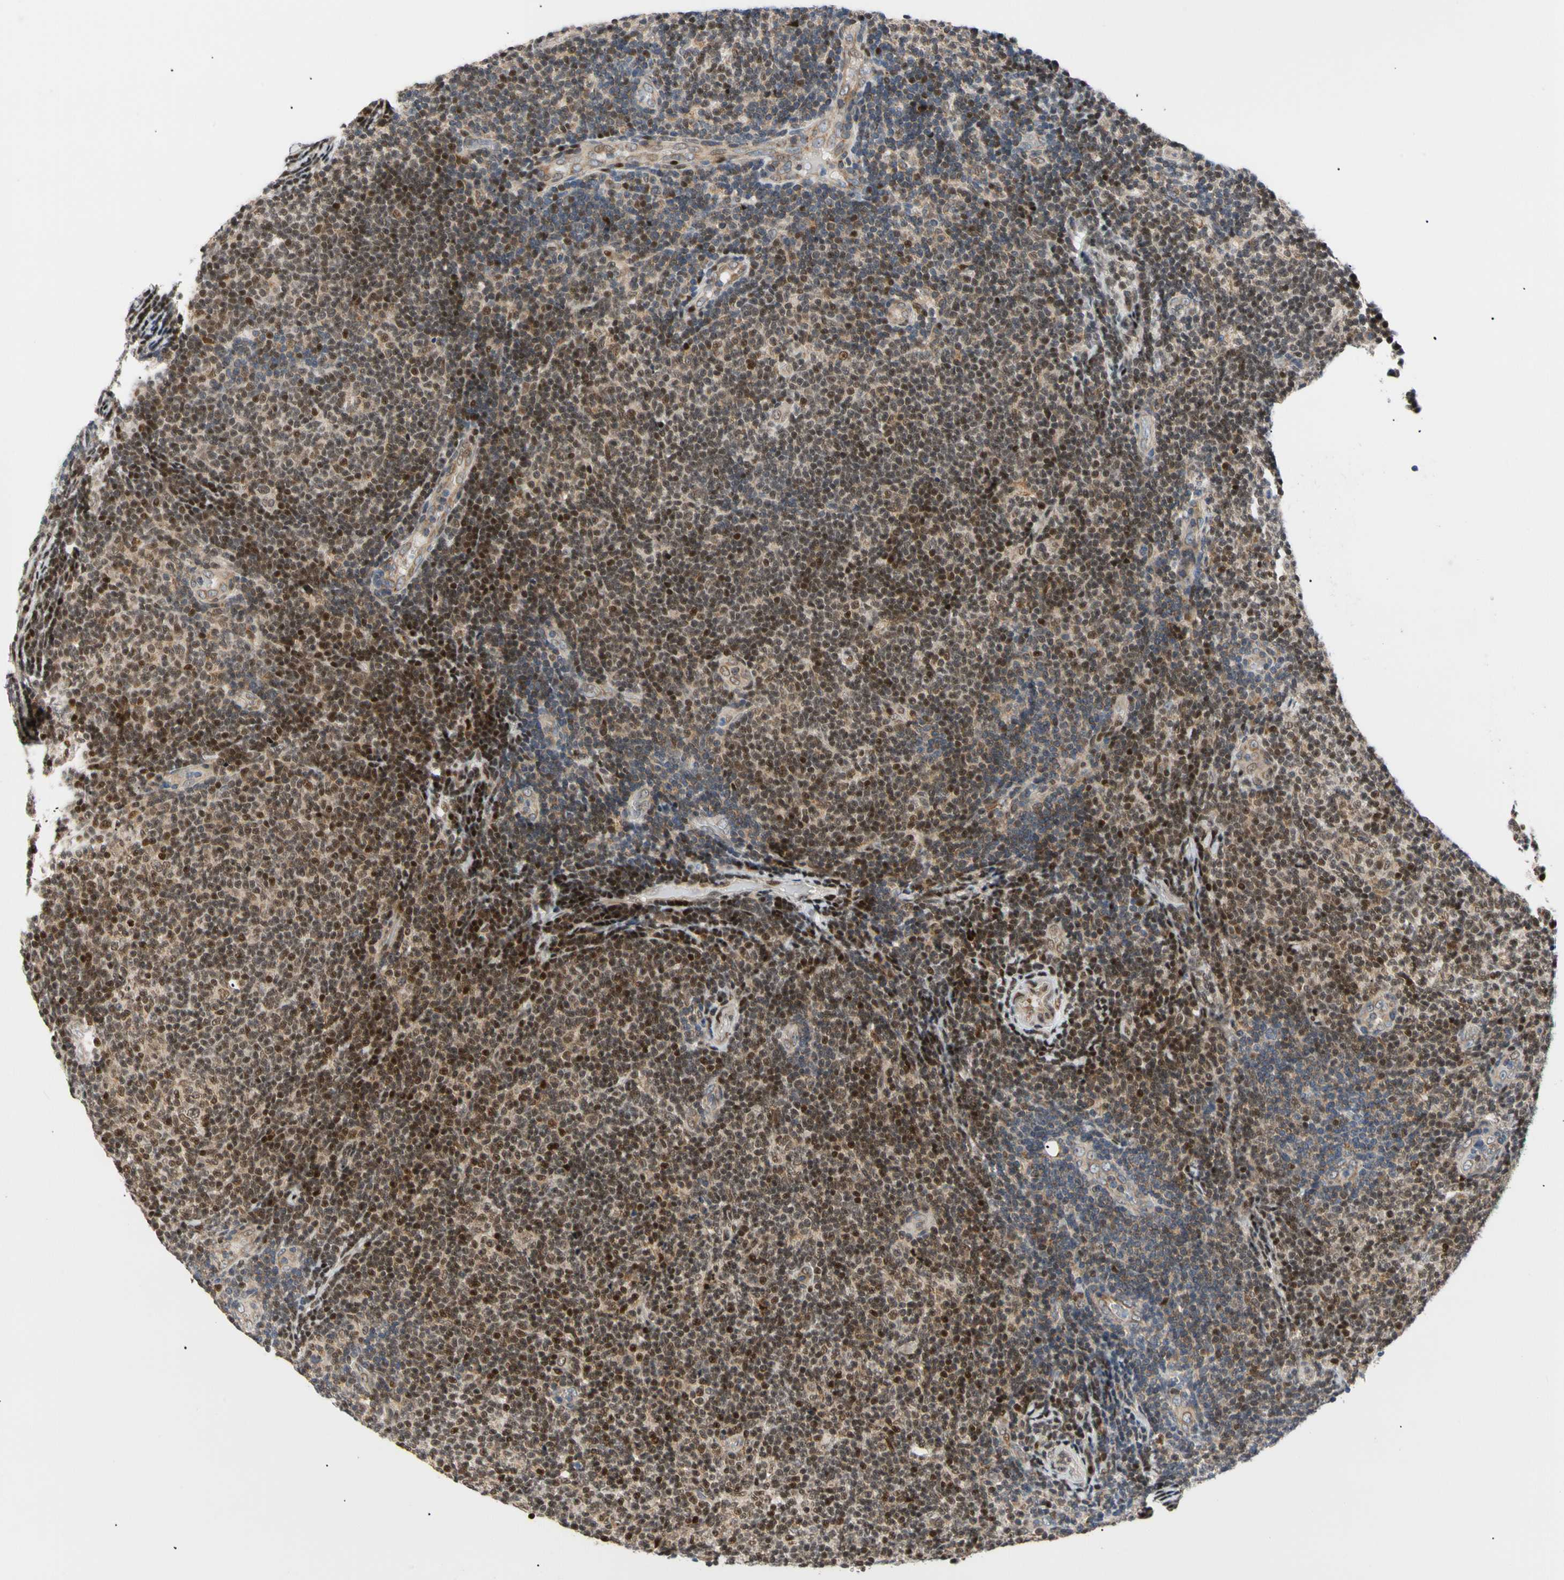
{"staining": {"intensity": "strong", "quantity": "25%-75%", "location": "nuclear"}, "tissue": "lymphoma", "cell_type": "Tumor cells", "image_type": "cancer", "snomed": [{"axis": "morphology", "description": "Malignant lymphoma, non-Hodgkin's type, Low grade"}, {"axis": "topography", "description": "Lymph node"}], "caption": "Immunohistochemical staining of human malignant lymphoma, non-Hodgkin's type (low-grade) displays strong nuclear protein positivity in approximately 25%-75% of tumor cells. (IHC, brightfield microscopy, high magnification).", "gene": "E2F1", "patient": {"sex": "male", "age": 83}}